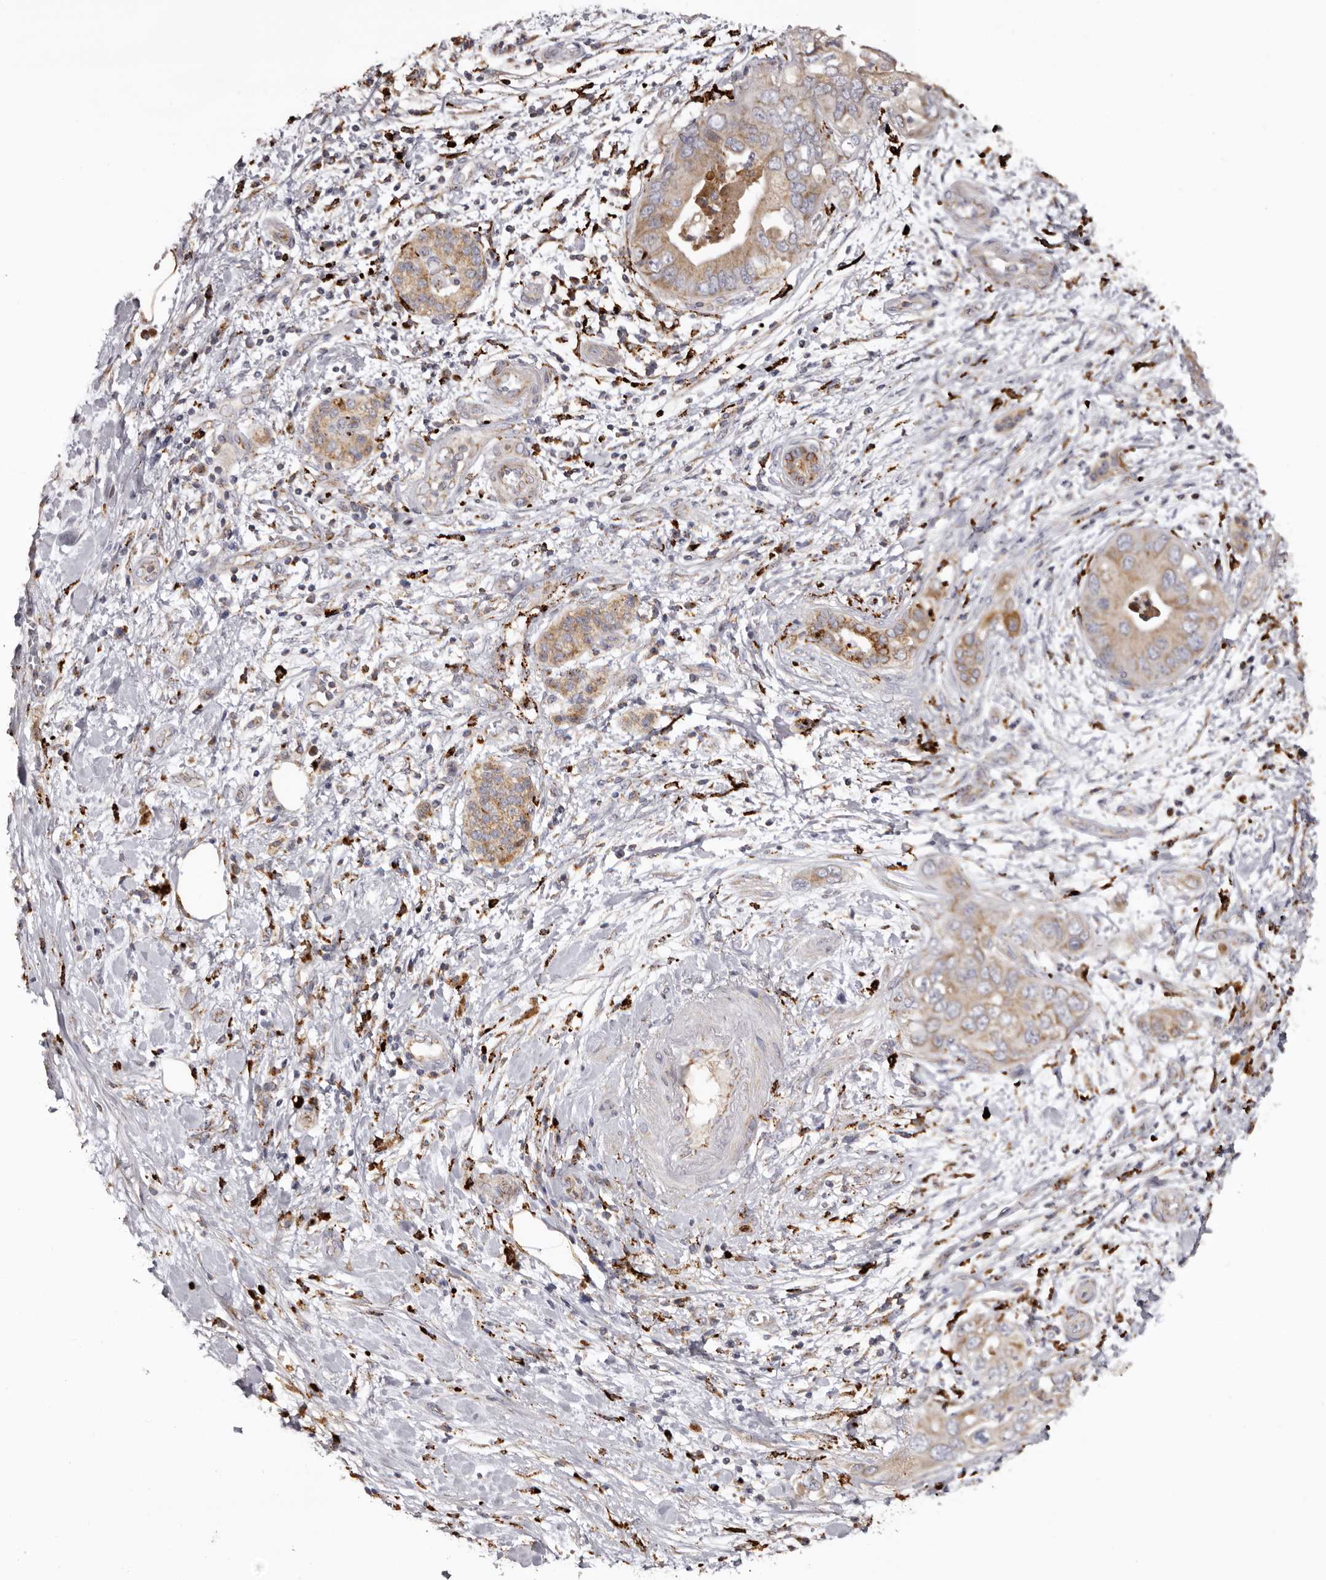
{"staining": {"intensity": "weak", "quantity": ">75%", "location": "cytoplasmic/membranous"}, "tissue": "pancreatic cancer", "cell_type": "Tumor cells", "image_type": "cancer", "snomed": [{"axis": "morphology", "description": "Adenocarcinoma, NOS"}, {"axis": "topography", "description": "Pancreas"}], "caption": "This image demonstrates immunohistochemistry (IHC) staining of human pancreatic cancer, with low weak cytoplasmic/membranous expression in approximately >75% of tumor cells.", "gene": "MECR", "patient": {"sex": "female", "age": 78}}